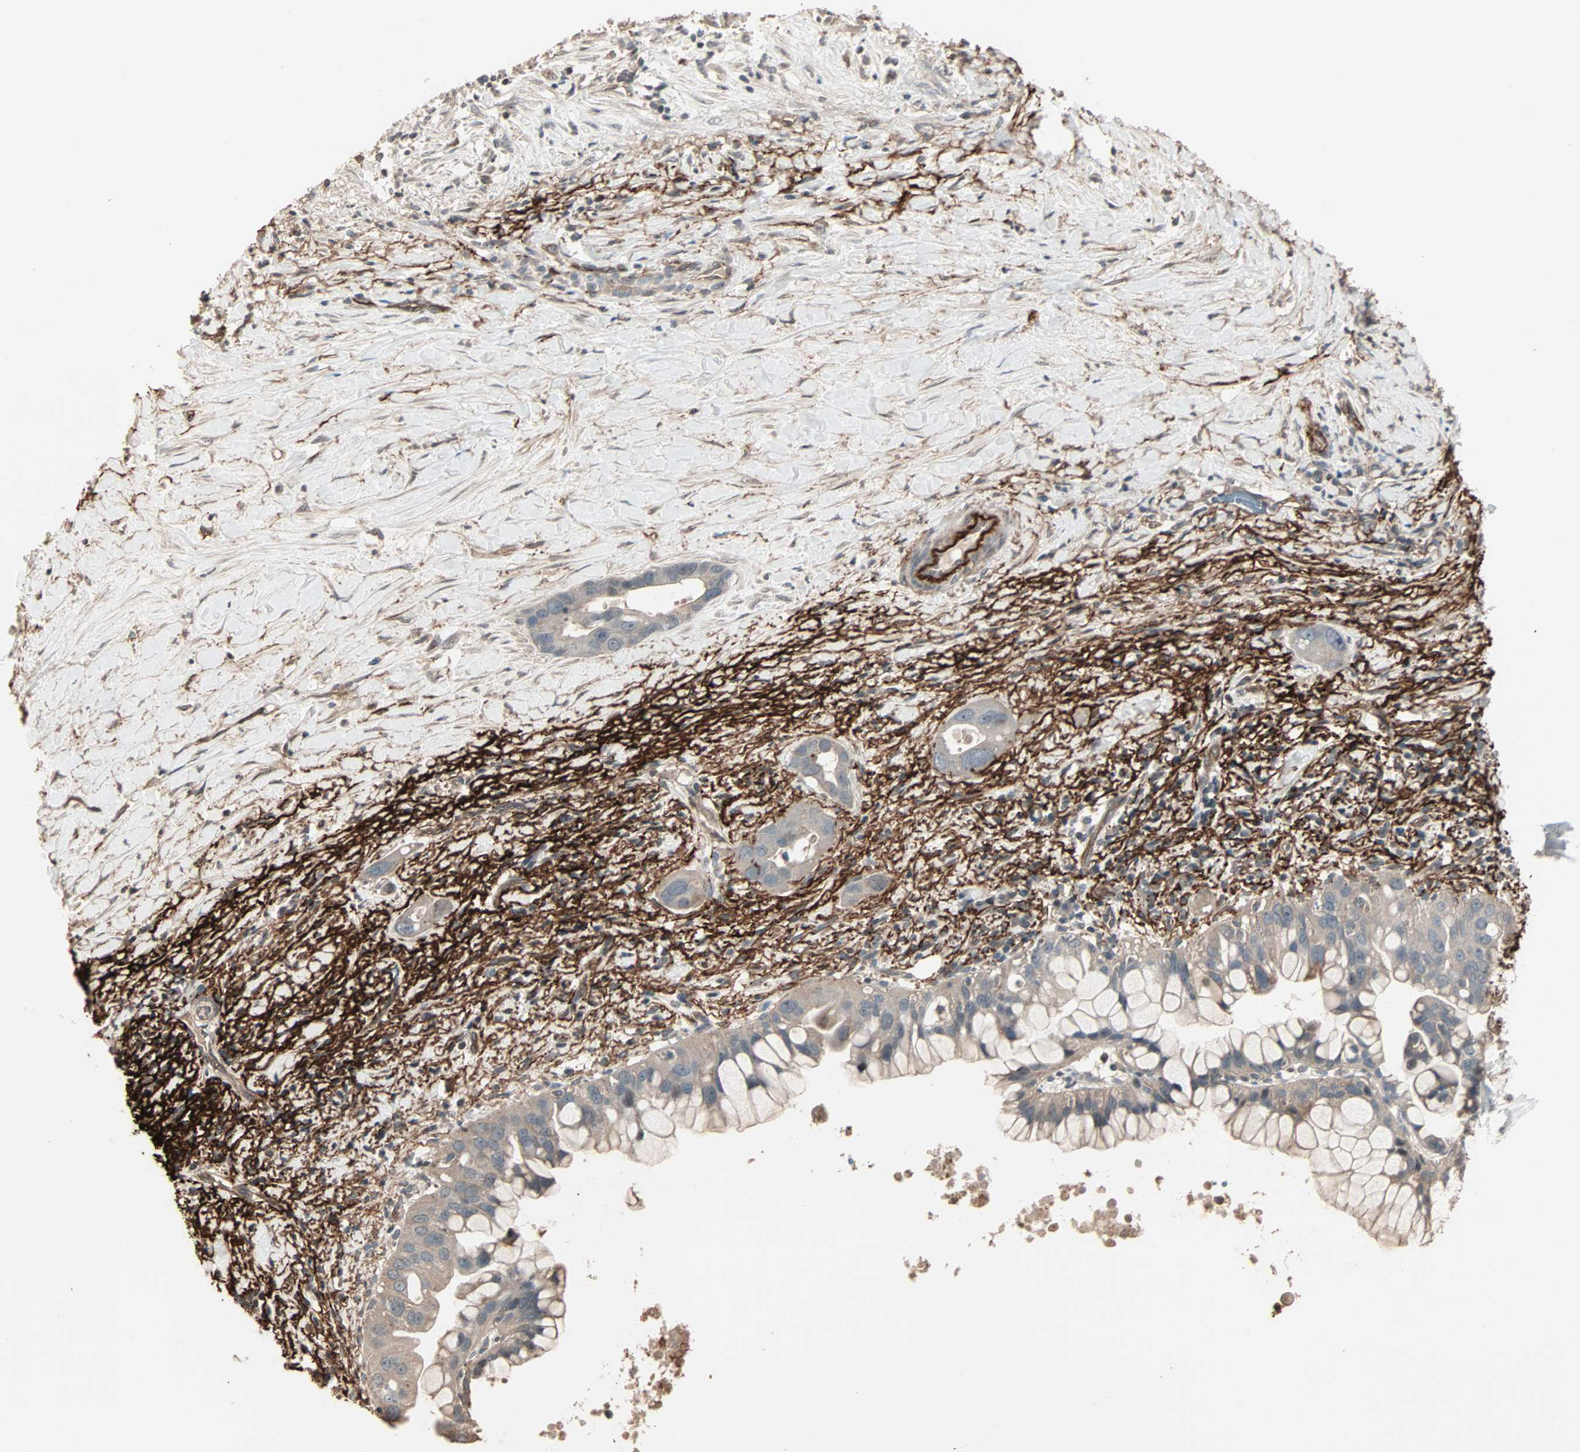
{"staining": {"intensity": "weak", "quantity": "25%-75%", "location": "cytoplasmic/membranous"}, "tissue": "liver cancer", "cell_type": "Tumor cells", "image_type": "cancer", "snomed": [{"axis": "morphology", "description": "Cholangiocarcinoma"}, {"axis": "topography", "description": "Liver"}], "caption": "There is low levels of weak cytoplasmic/membranous expression in tumor cells of liver cancer (cholangiocarcinoma), as demonstrated by immunohistochemical staining (brown color).", "gene": "CALCRL", "patient": {"sex": "female", "age": 65}}